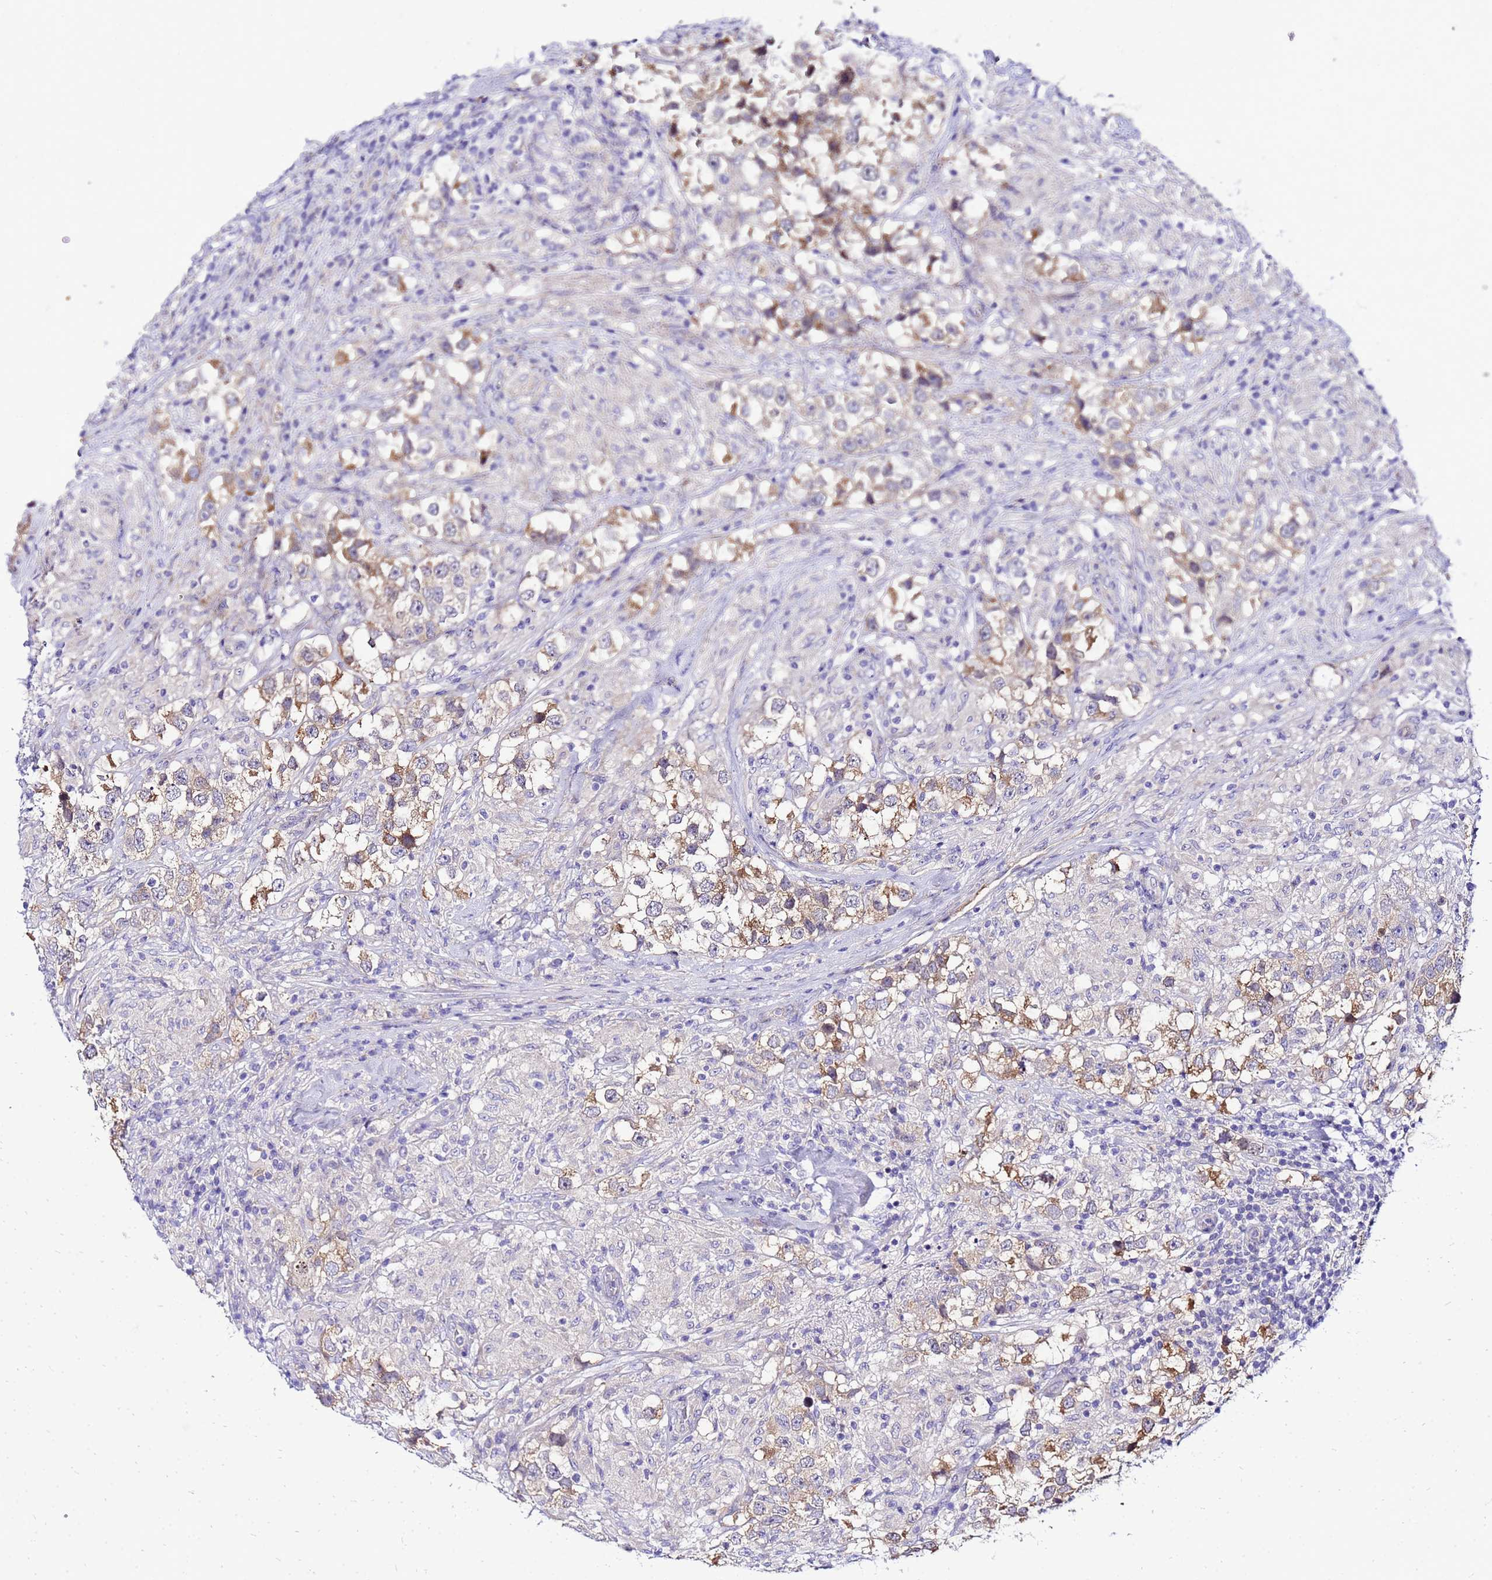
{"staining": {"intensity": "moderate", "quantity": "25%-75%", "location": "cytoplasmic/membranous"}, "tissue": "testis cancer", "cell_type": "Tumor cells", "image_type": "cancer", "snomed": [{"axis": "morphology", "description": "Seminoma, NOS"}, {"axis": "topography", "description": "Testis"}], "caption": "Tumor cells show medium levels of moderate cytoplasmic/membranous expression in about 25%-75% of cells in human testis cancer. (IHC, brightfield microscopy, high magnification).", "gene": "HERC5", "patient": {"sex": "male", "age": 46}}